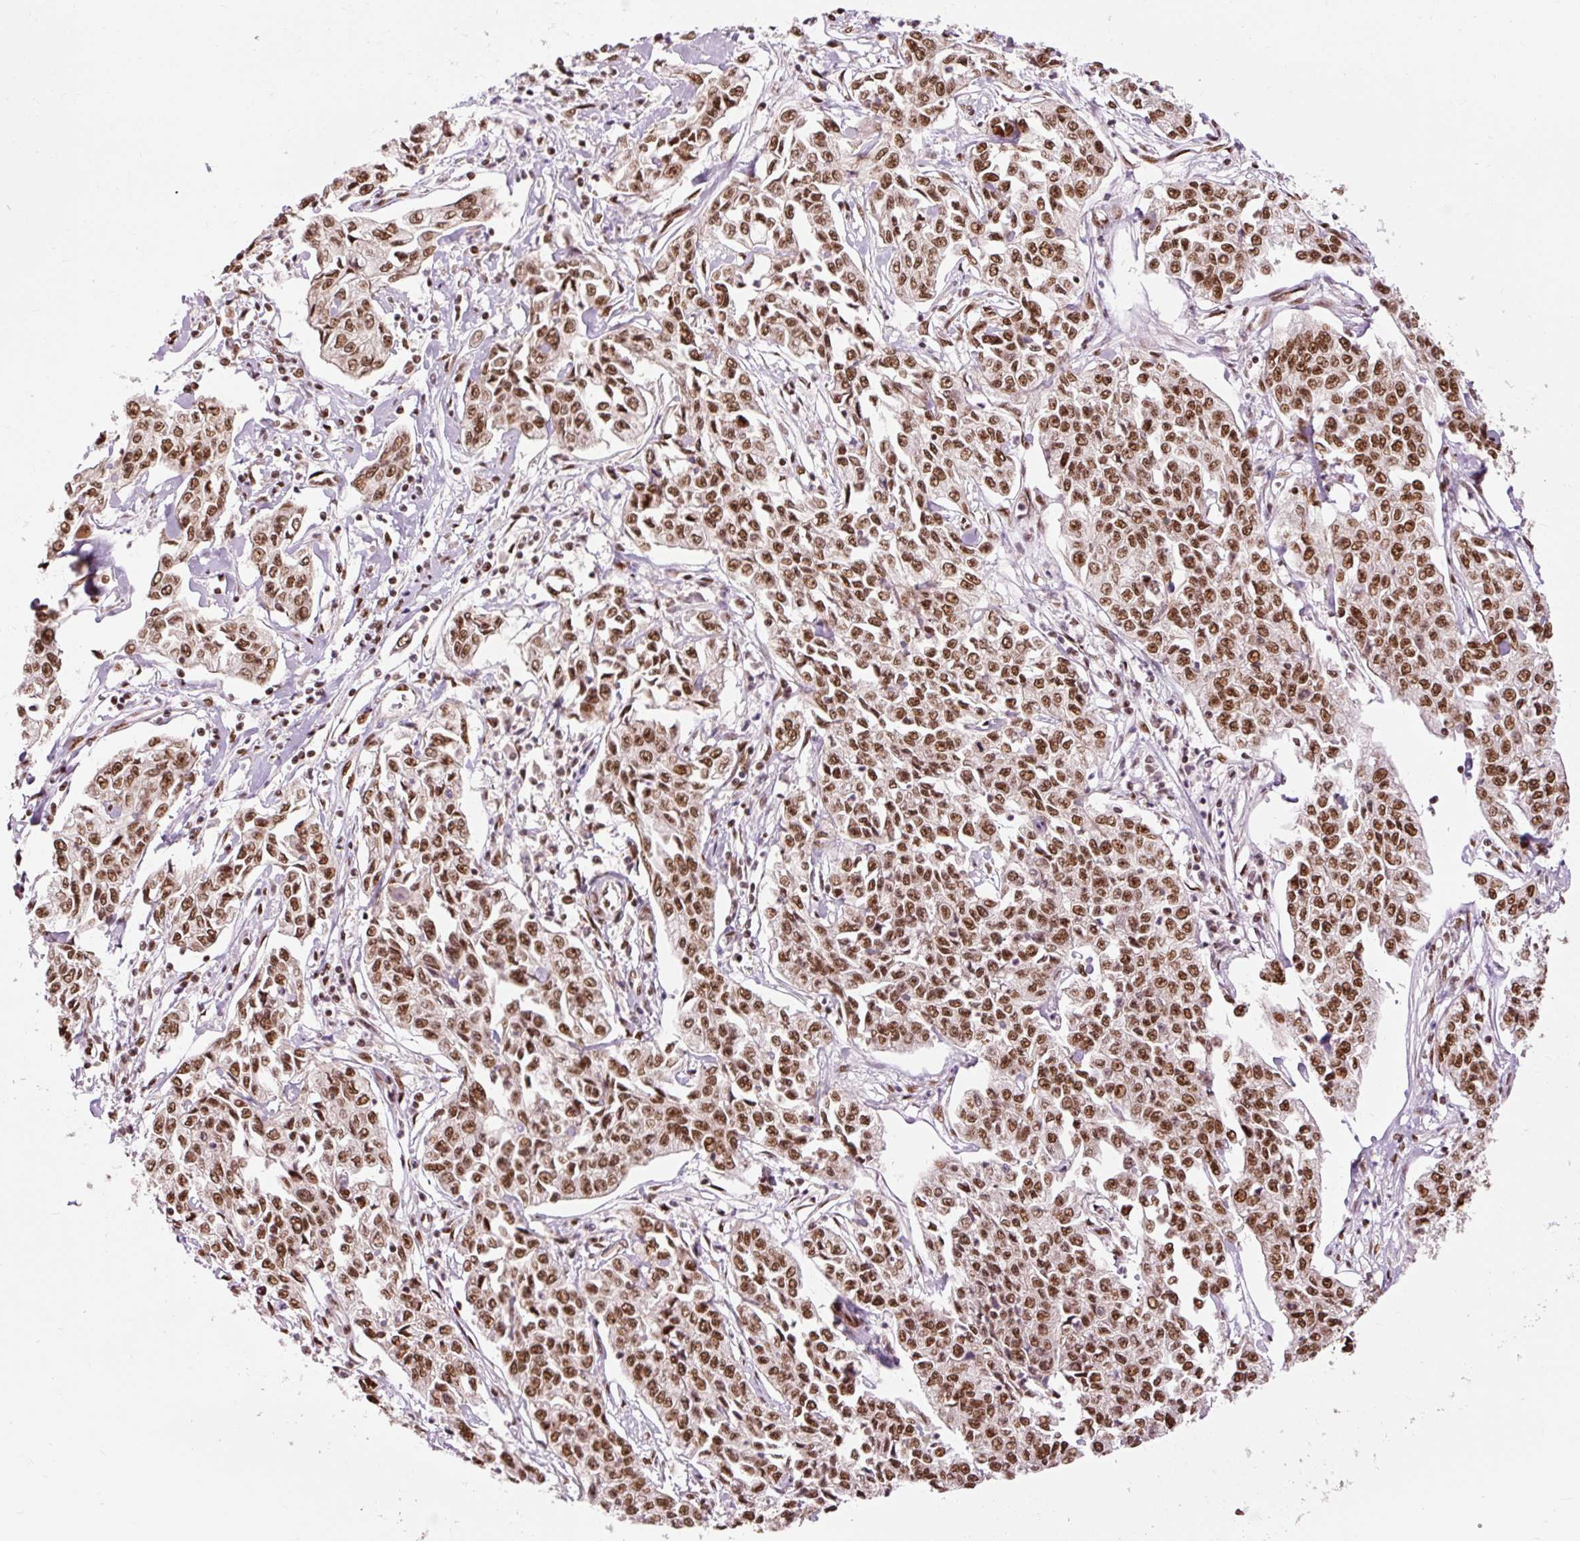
{"staining": {"intensity": "strong", "quantity": "25%-75%", "location": "nuclear"}, "tissue": "cervical cancer", "cell_type": "Tumor cells", "image_type": "cancer", "snomed": [{"axis": "morphology", "description": "Squamous cell carcinoma, NOS"}, {"axis": "topography", "description": "Cervix"}], "caption": "Immunohistochemical staining of human cervical cancer (squamous cell carcinoma) shows strong nuclear protein staining in about 25%-75% of tumor cells.", "gene": "ZBTB44", "patient": {"sex": "female", "age": 35}}